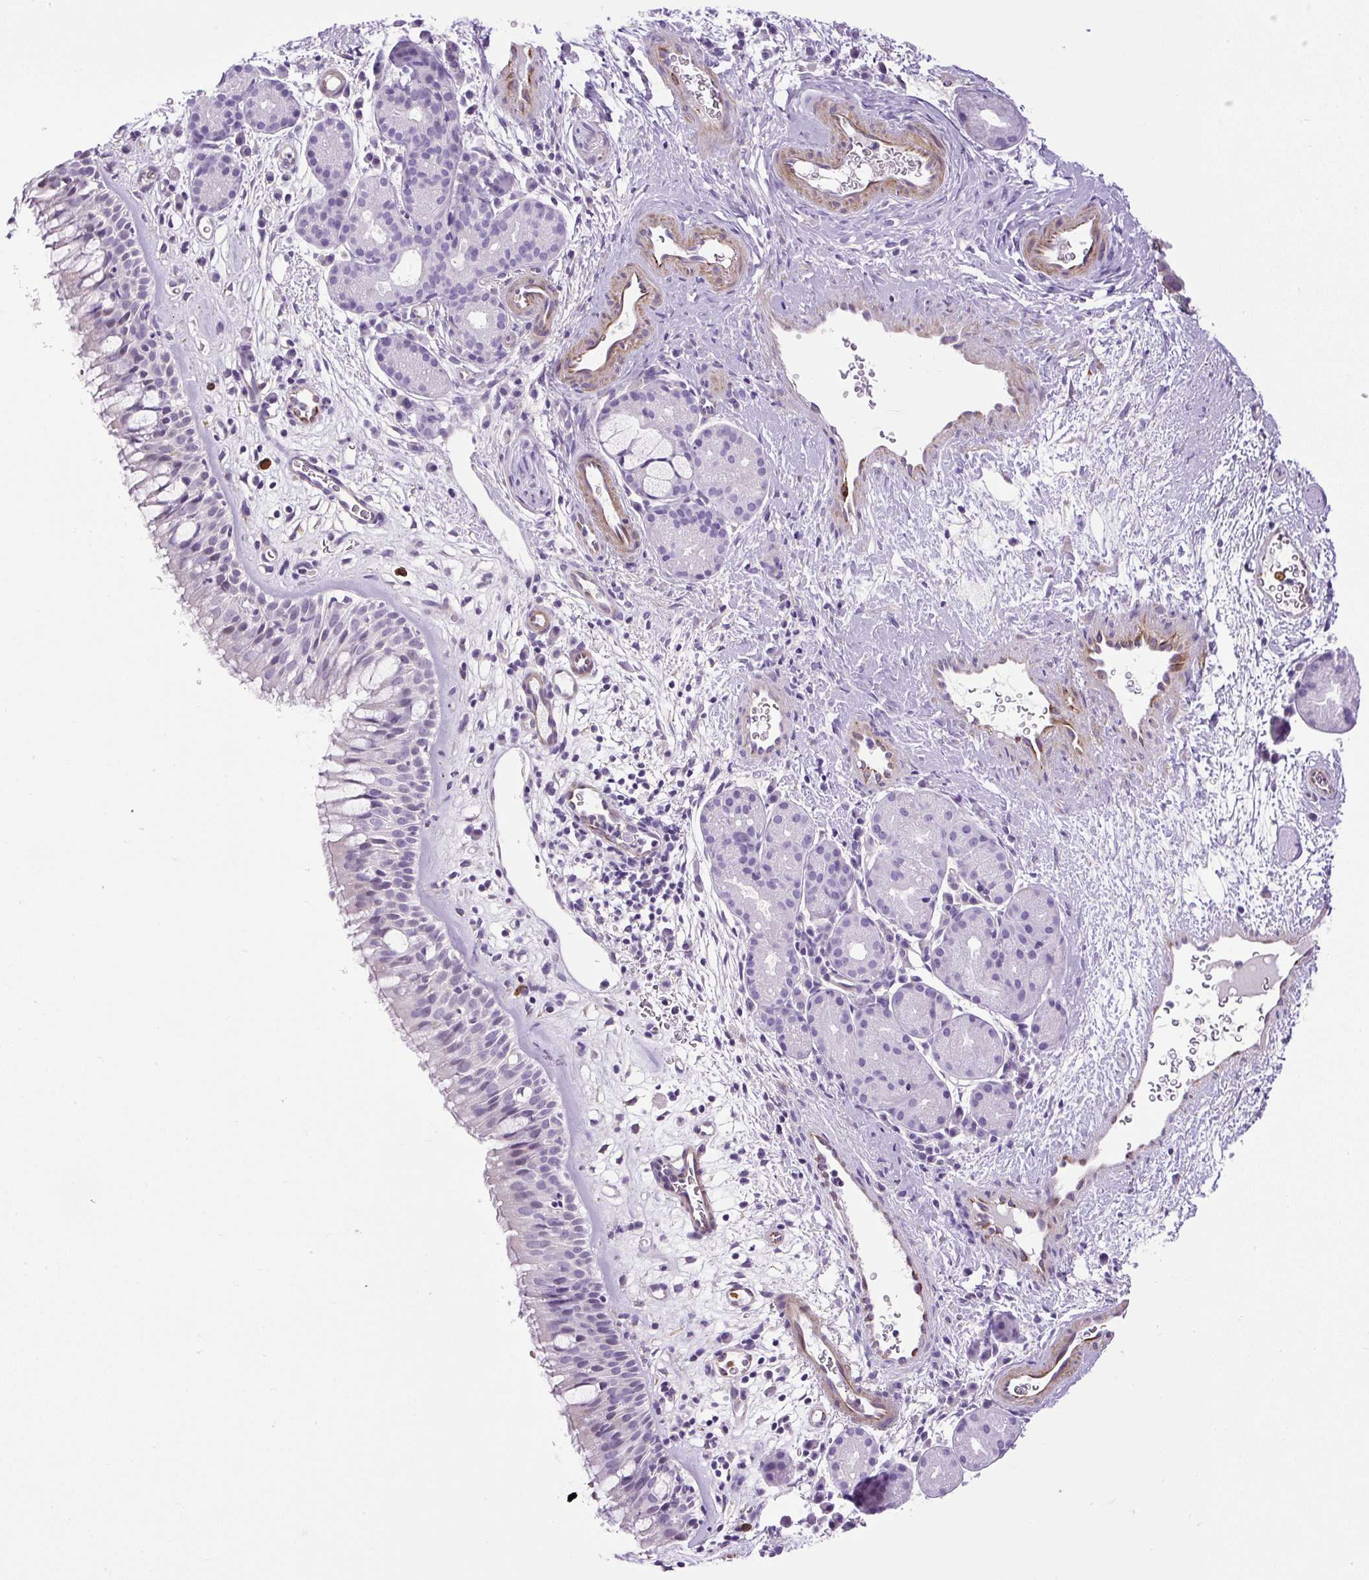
{"staining": {"intensity": "negative", "quantity": "none", "location": "none"}, "tissue": "nasopharynx", "cell_type": "Respiratory epithelial cells", "image_type": "normal", "snomed": [{"axis": "morphology", "description": "Normal tissue, NOS"}, {"axis": "topography", "description": "Nasopharynx"}], "caption": "An IHC photomicrograph of normal nasopharynx is shown. There is no staining in respiratory epithelial cells of nasopharynx. (DAB (3,3'-diaminobenzidine) immunohistochemistry (IHC) with hematoxylin counter stain).", "gene": "VWA7", "patient": {"sex": "male", "age": 65}}